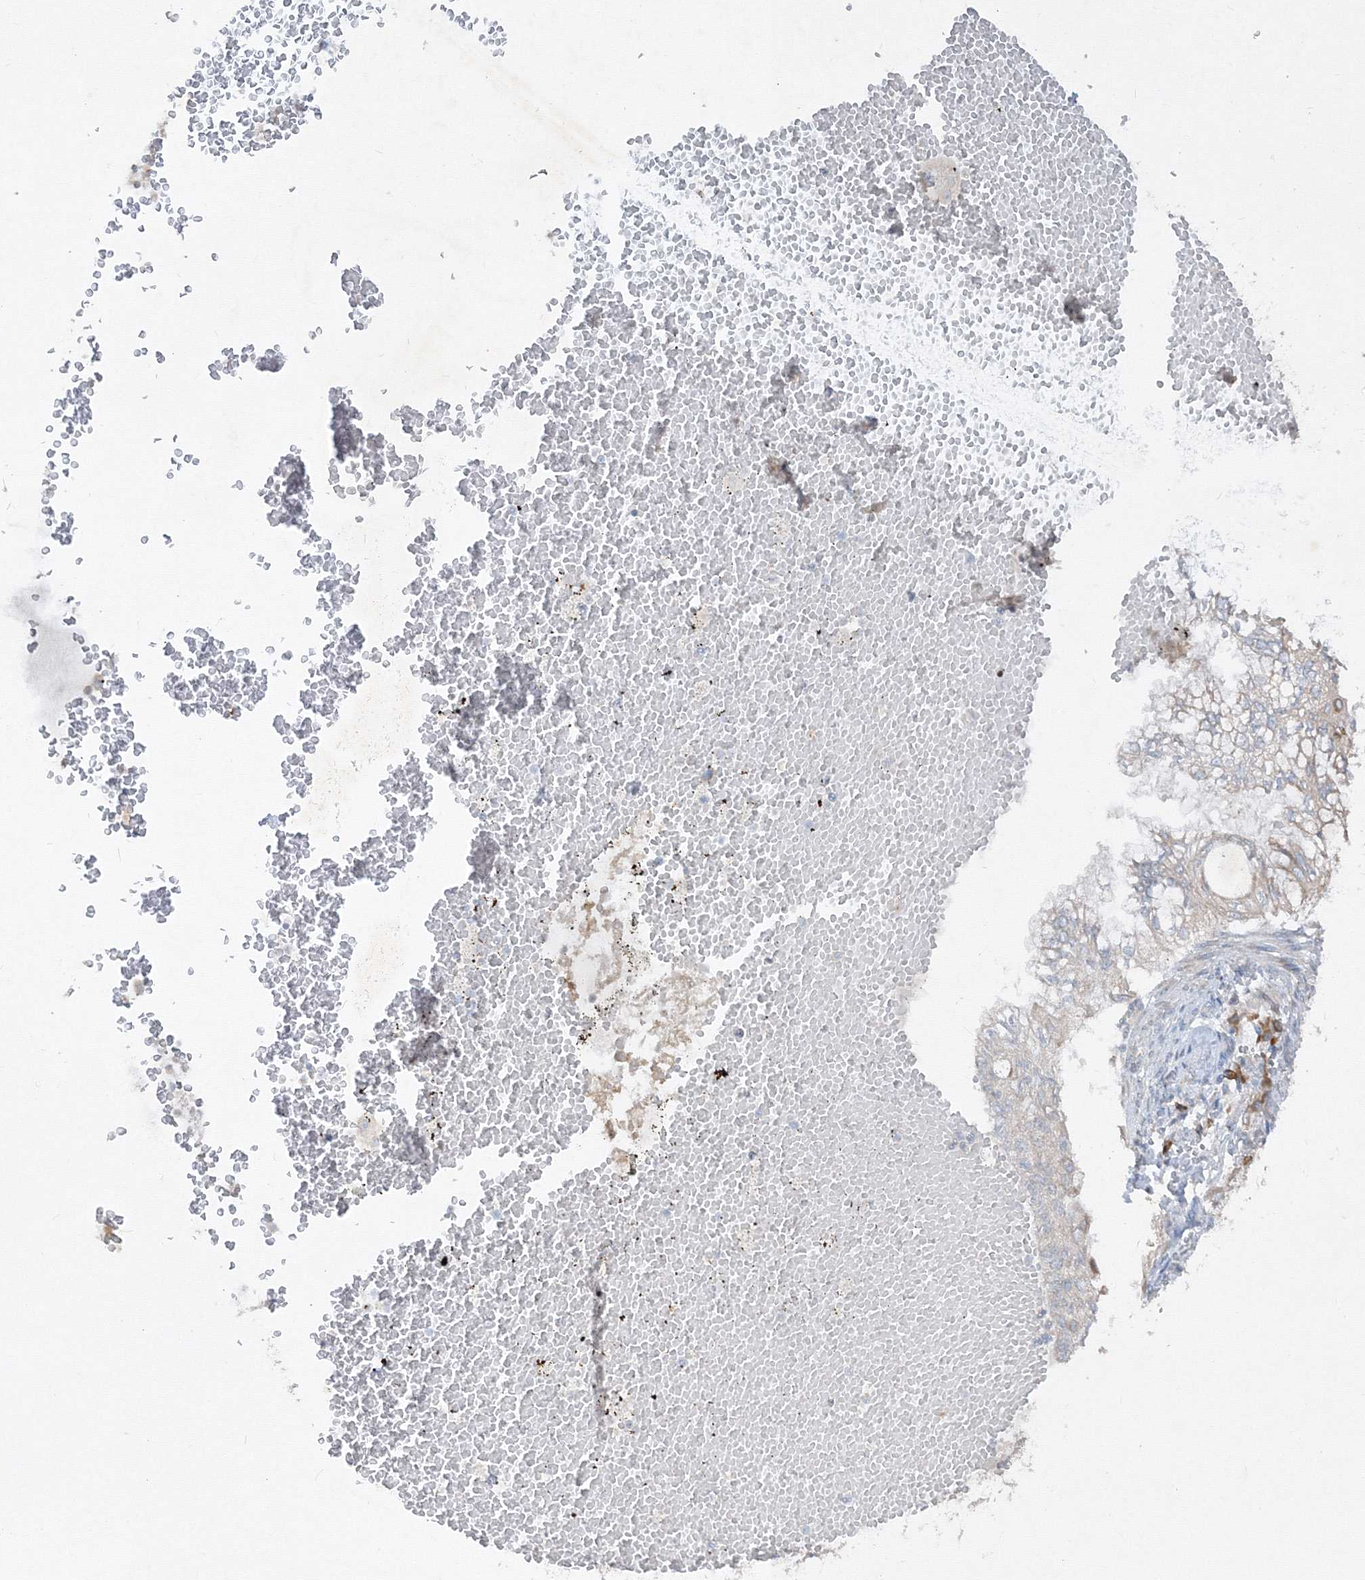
{"staining": {"intensity": "weak", "quantity": "<25%", "location": "cytoplasmic/membranous"}, "tissue": "lung cancer", "cell_type": "Tumor cells", "image_type": "cancer", "snomed": [{"axis": "morphology", "description": "Adenocarcinoma, NOS"}, {"axis": "topography", "description": "Lung"}], "caption": "Image shows no significant protein positivity in tumor cells of lung cancer (adenocarcinoma).", "gene": "IFNAR1", "patient": {"sex": "female", "age": 70}}